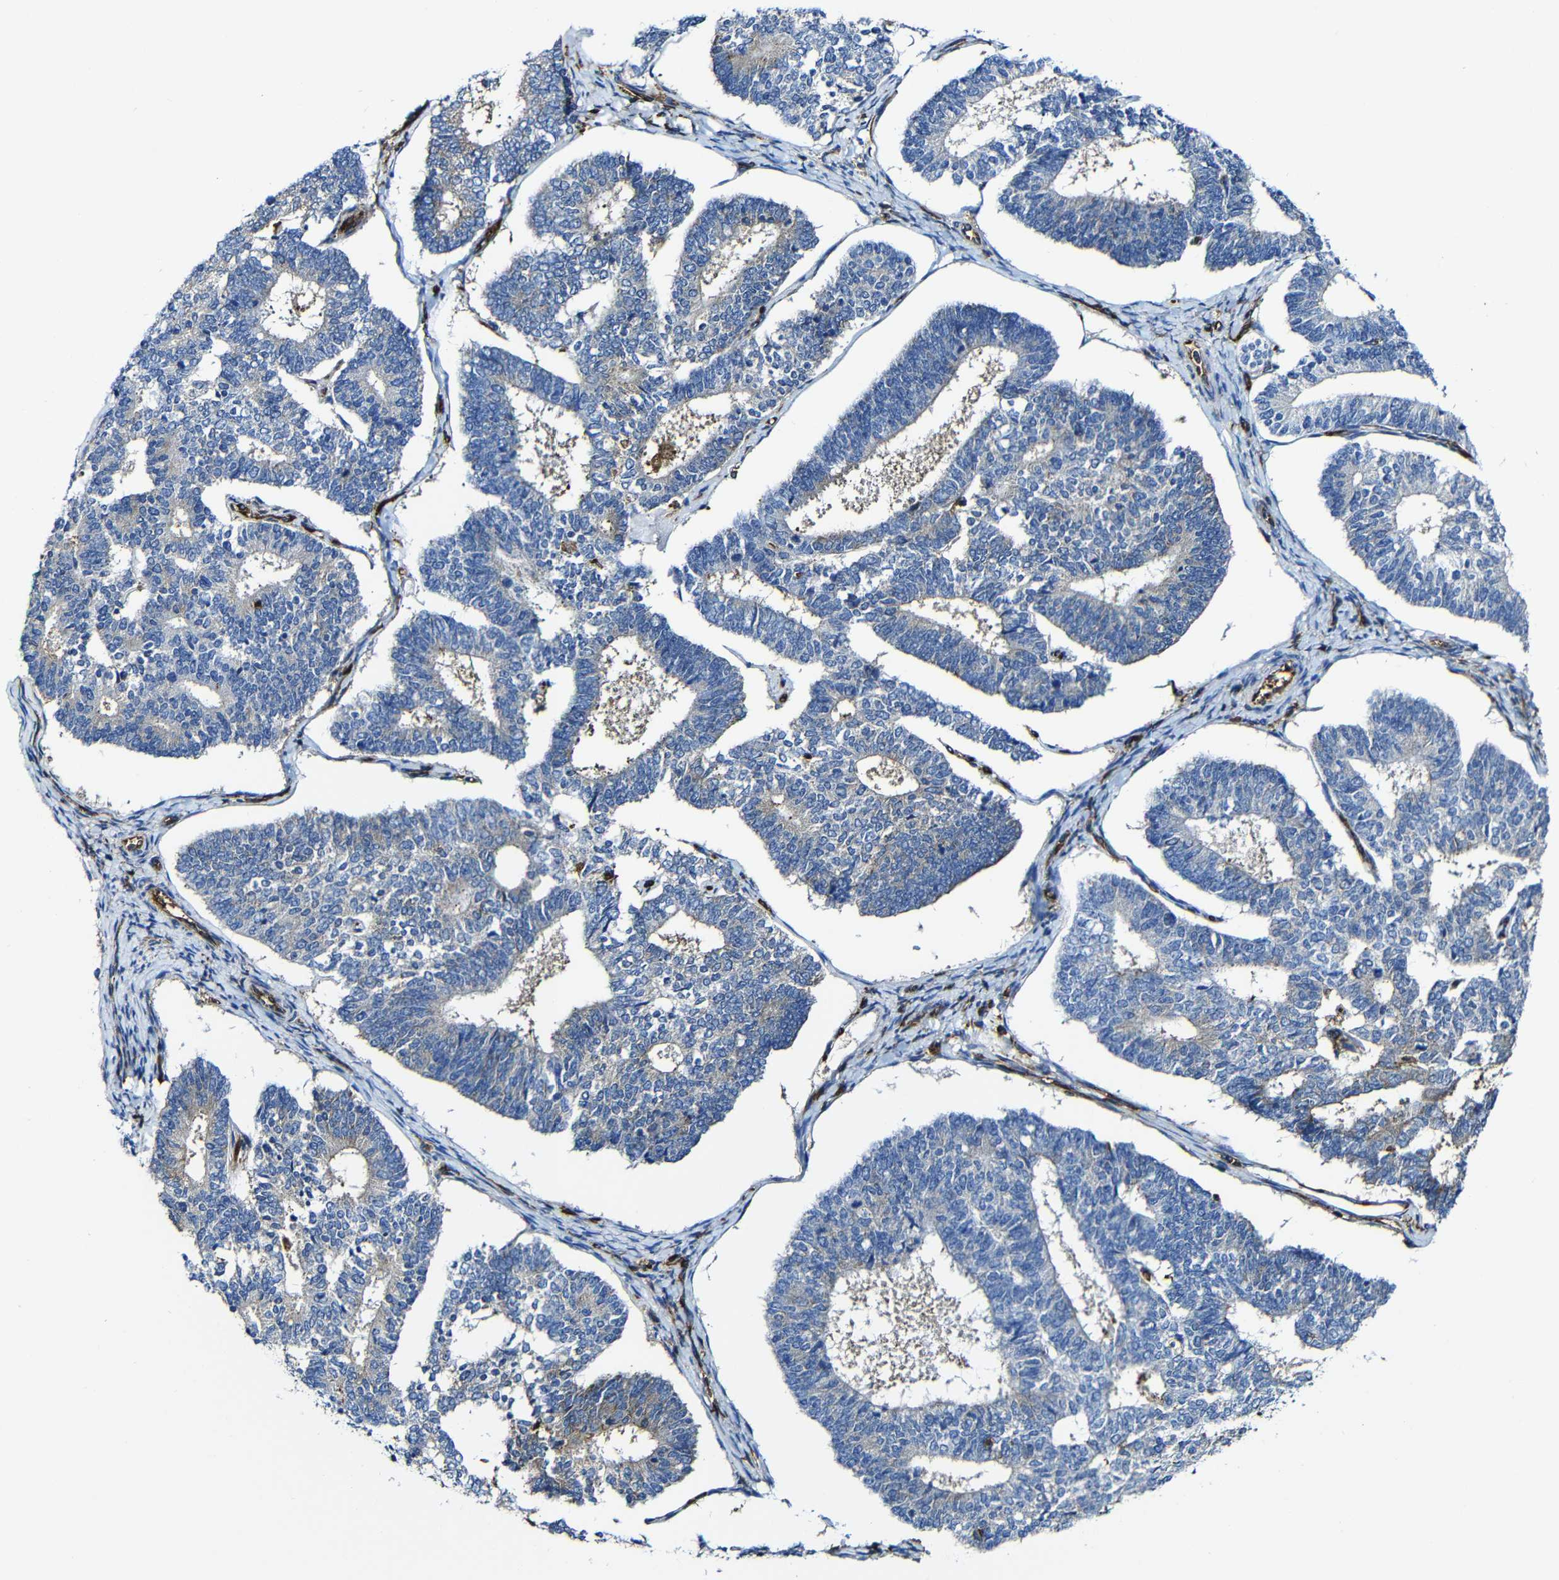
{"staining": {"intensity": "negative", "quantity": "none", "location": "none"}, "tissue": "endometrial cancer", "cell_type": "Tumor cells", "image_type": "cancer", "snomed": [{"axis": "morphology", "description": "Adenocarcinoma, NOS"}, {"axis": "topography", "description": "Endometrium"}], "caption": "Immunohistochemistry of endometrial adenocarcinoma displays no expression in tumor cells.", "gene": "MSN", "patient": {"sex": "female", "age": 70}}